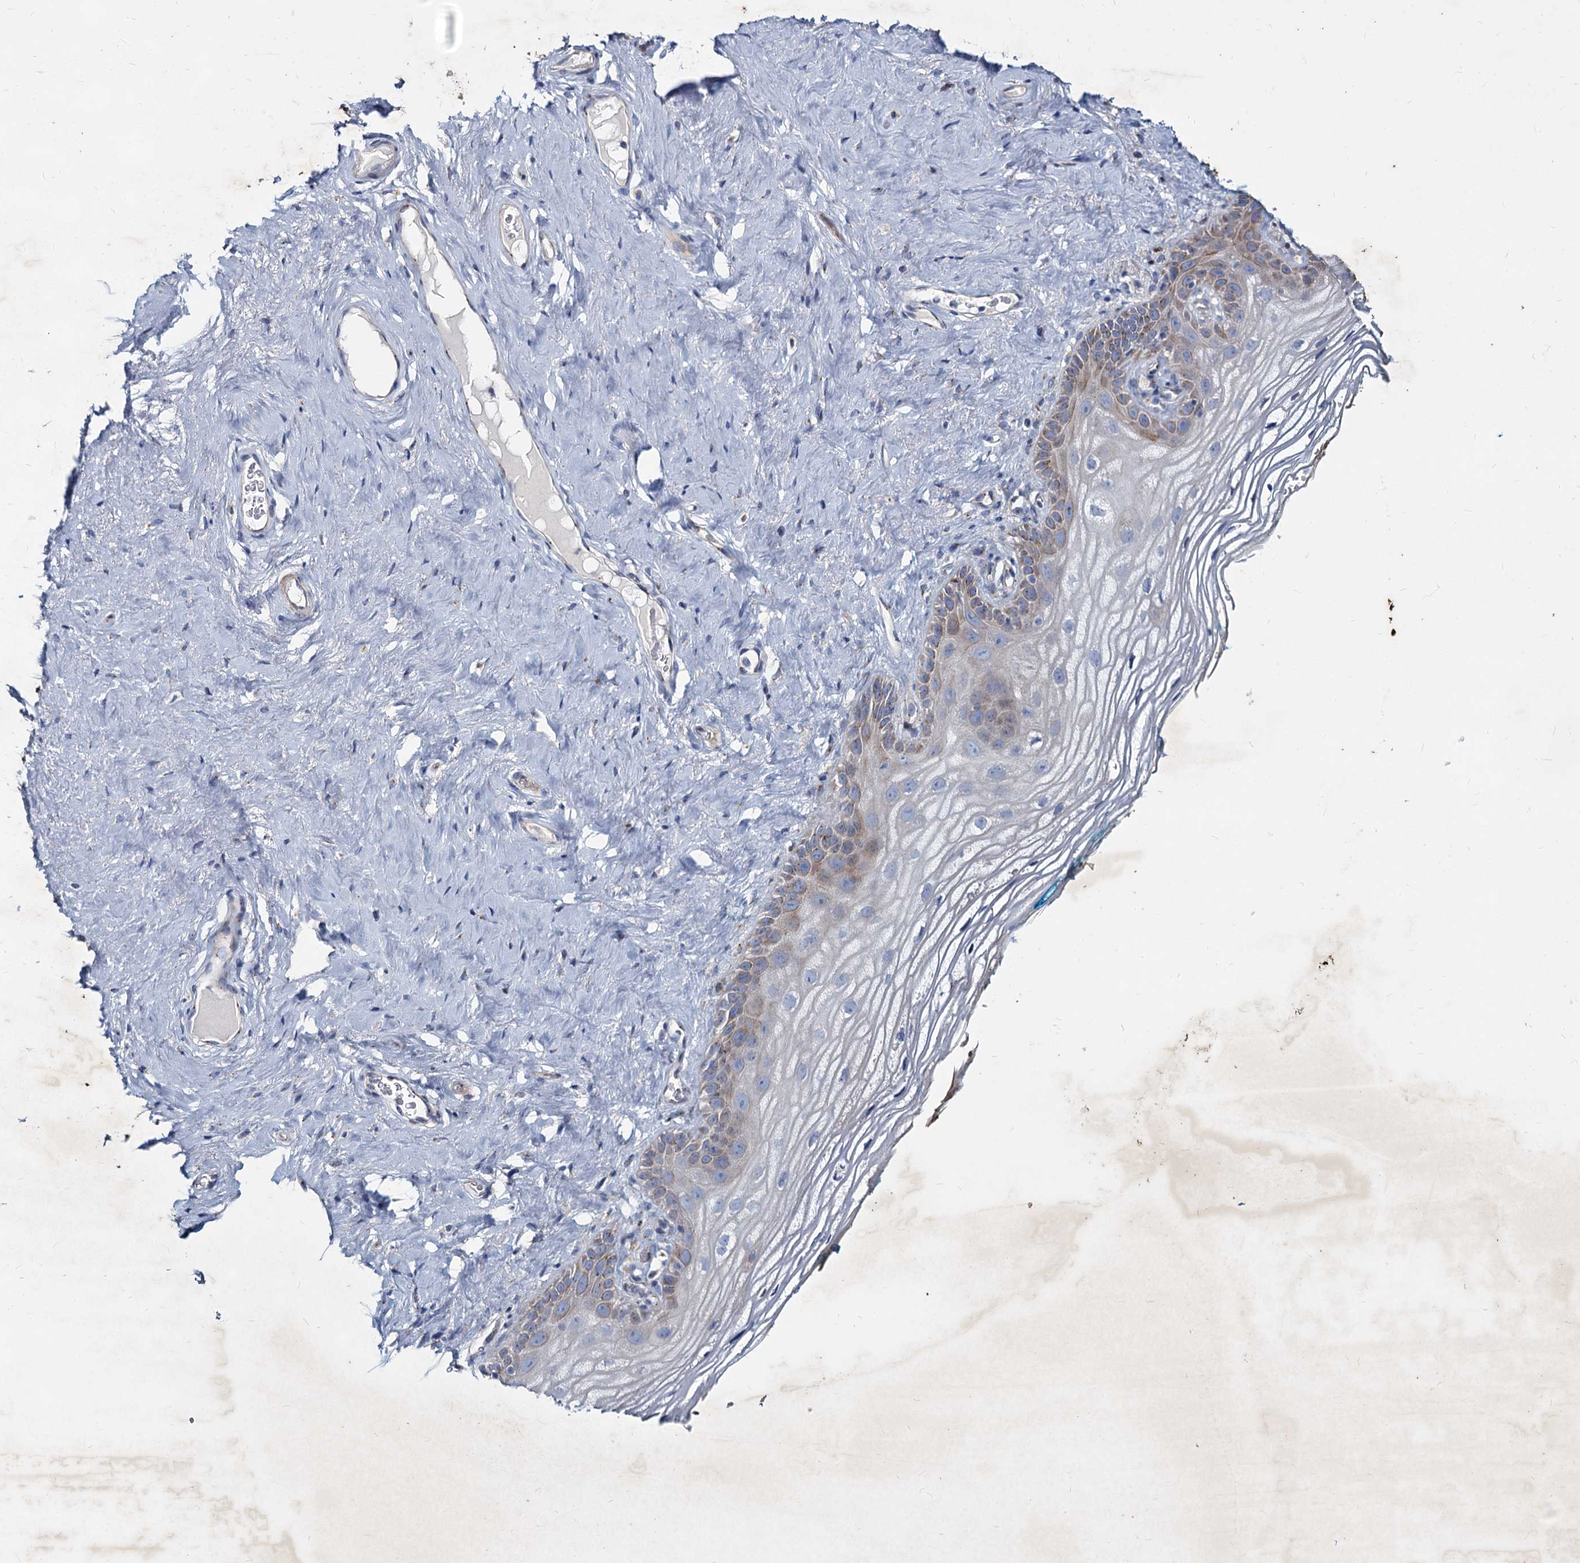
{"staining": {"intensity": "moderate", "quantity": "<25%", "location": "cytoplasmic/membranous"}, "tissue": "vagina", "cell_type": "Squamous epithelial cells", "image_type": "normal", "snomed": [{"axis": "morphology", "description": "Normal tissue, NOS"}, {"axis": "topography", "description": "Vagina"}], "caption": "Immunohistochemical staining of normal human vagina exhibits <25% levels of moderate cytoplasmic/membranous protein expression in about <25% of squamous epithelial cells.", "gene": "AGBL4", "patient": {"sex": "female", "age": 68}}